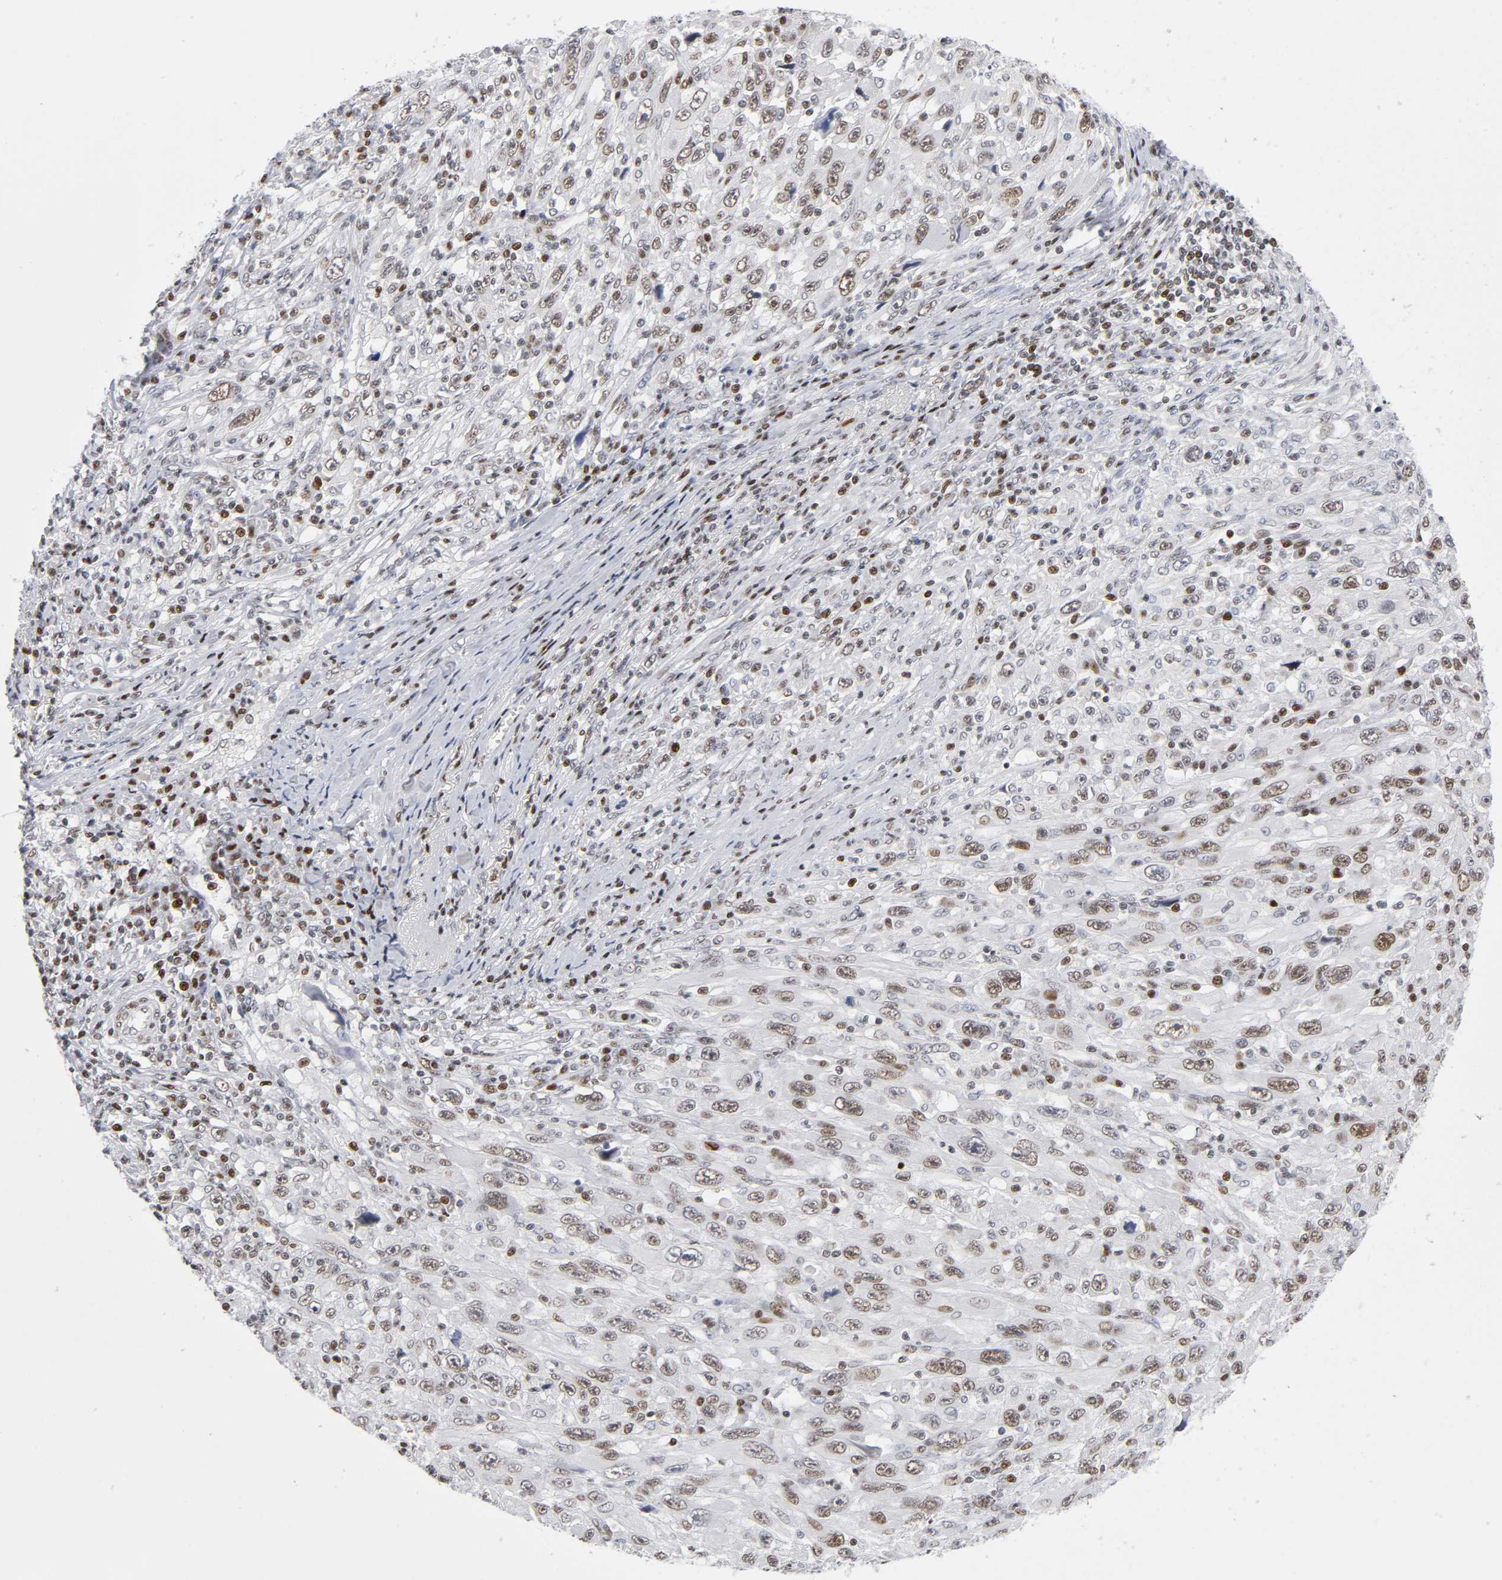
{"staining": {"intensity": "weak", "quantity": ">75%", "location": "nuclear"}, "tissue": "melanoma", "cell_type": "Tumor cells", "image_type": "cancer", "snomed": [{"axis": "morphology", "description": "Malignant melanoma, Metastatic site"}, {"axis": "topography", "description": "Skin"}], "caption": "Melanoma stained with immunohistochemistry displays weak nuclear expression in approximately >75% of tumor cells. The protein of interest is stained brown, and the nuclei are stained in blue (DAB IHC with brightfield microscopy, high magnification).", "gene": "SP3", "patient": {"sex": "female", "age": 56}}